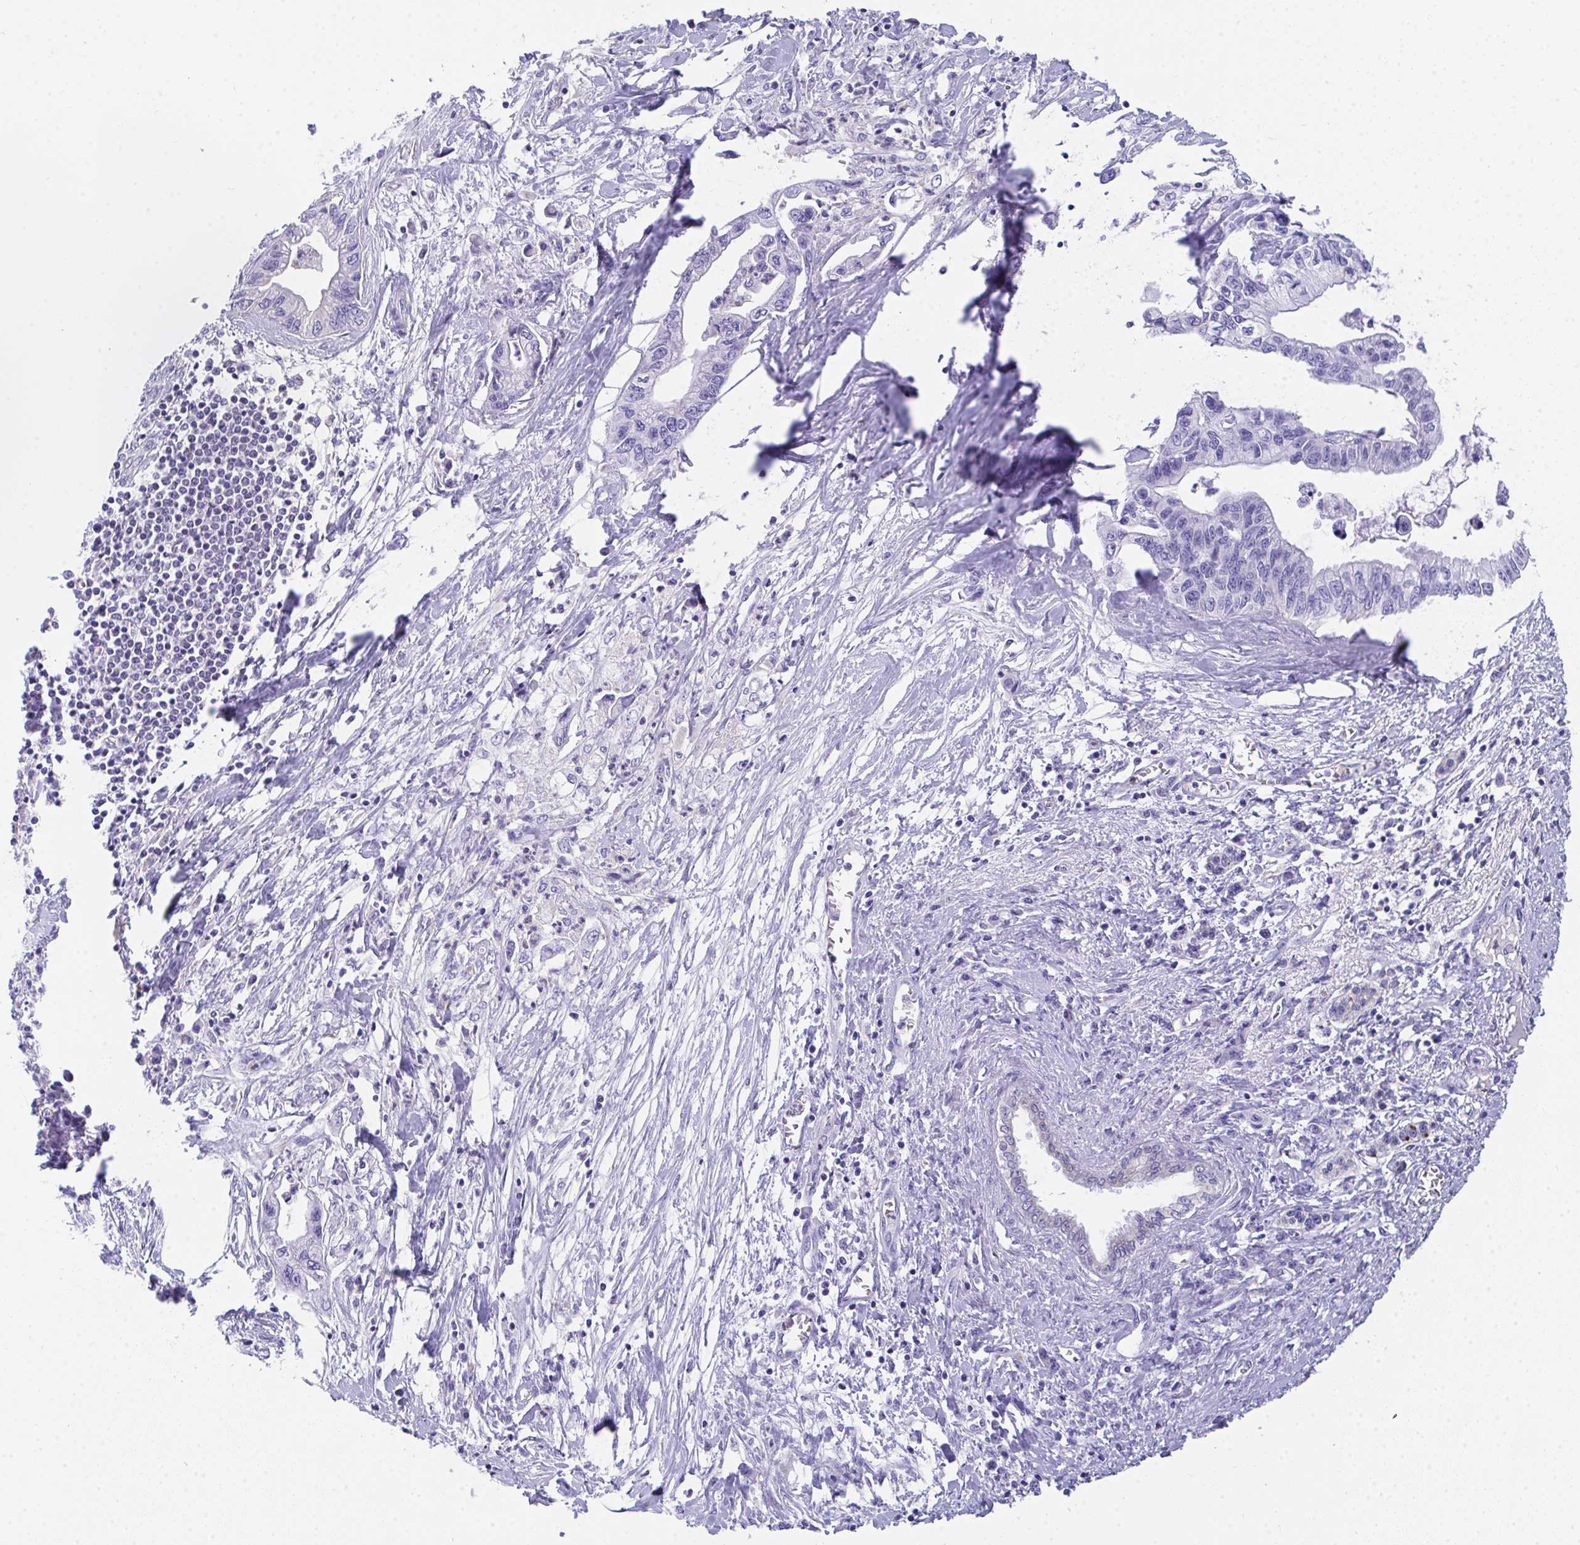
{"staining": {"intensity": "negative", "quantity": "none", "location": "none"}, "tissue": "pancreatic cancer", "cell_type": "Tumor cells", "image_type": "cancer", "snomed": [{"axis": "morphology", "description": "Adenocarcinoma, NOS"}, {"axis": "topography", "description": "Pancreas"}], "caption": "The photomicrograph demonstrates no staining of tumor cells in adenocarcinoma (pancreatic).", "gene": "COA5", "patient": {"sex": "male", "age": 61}}